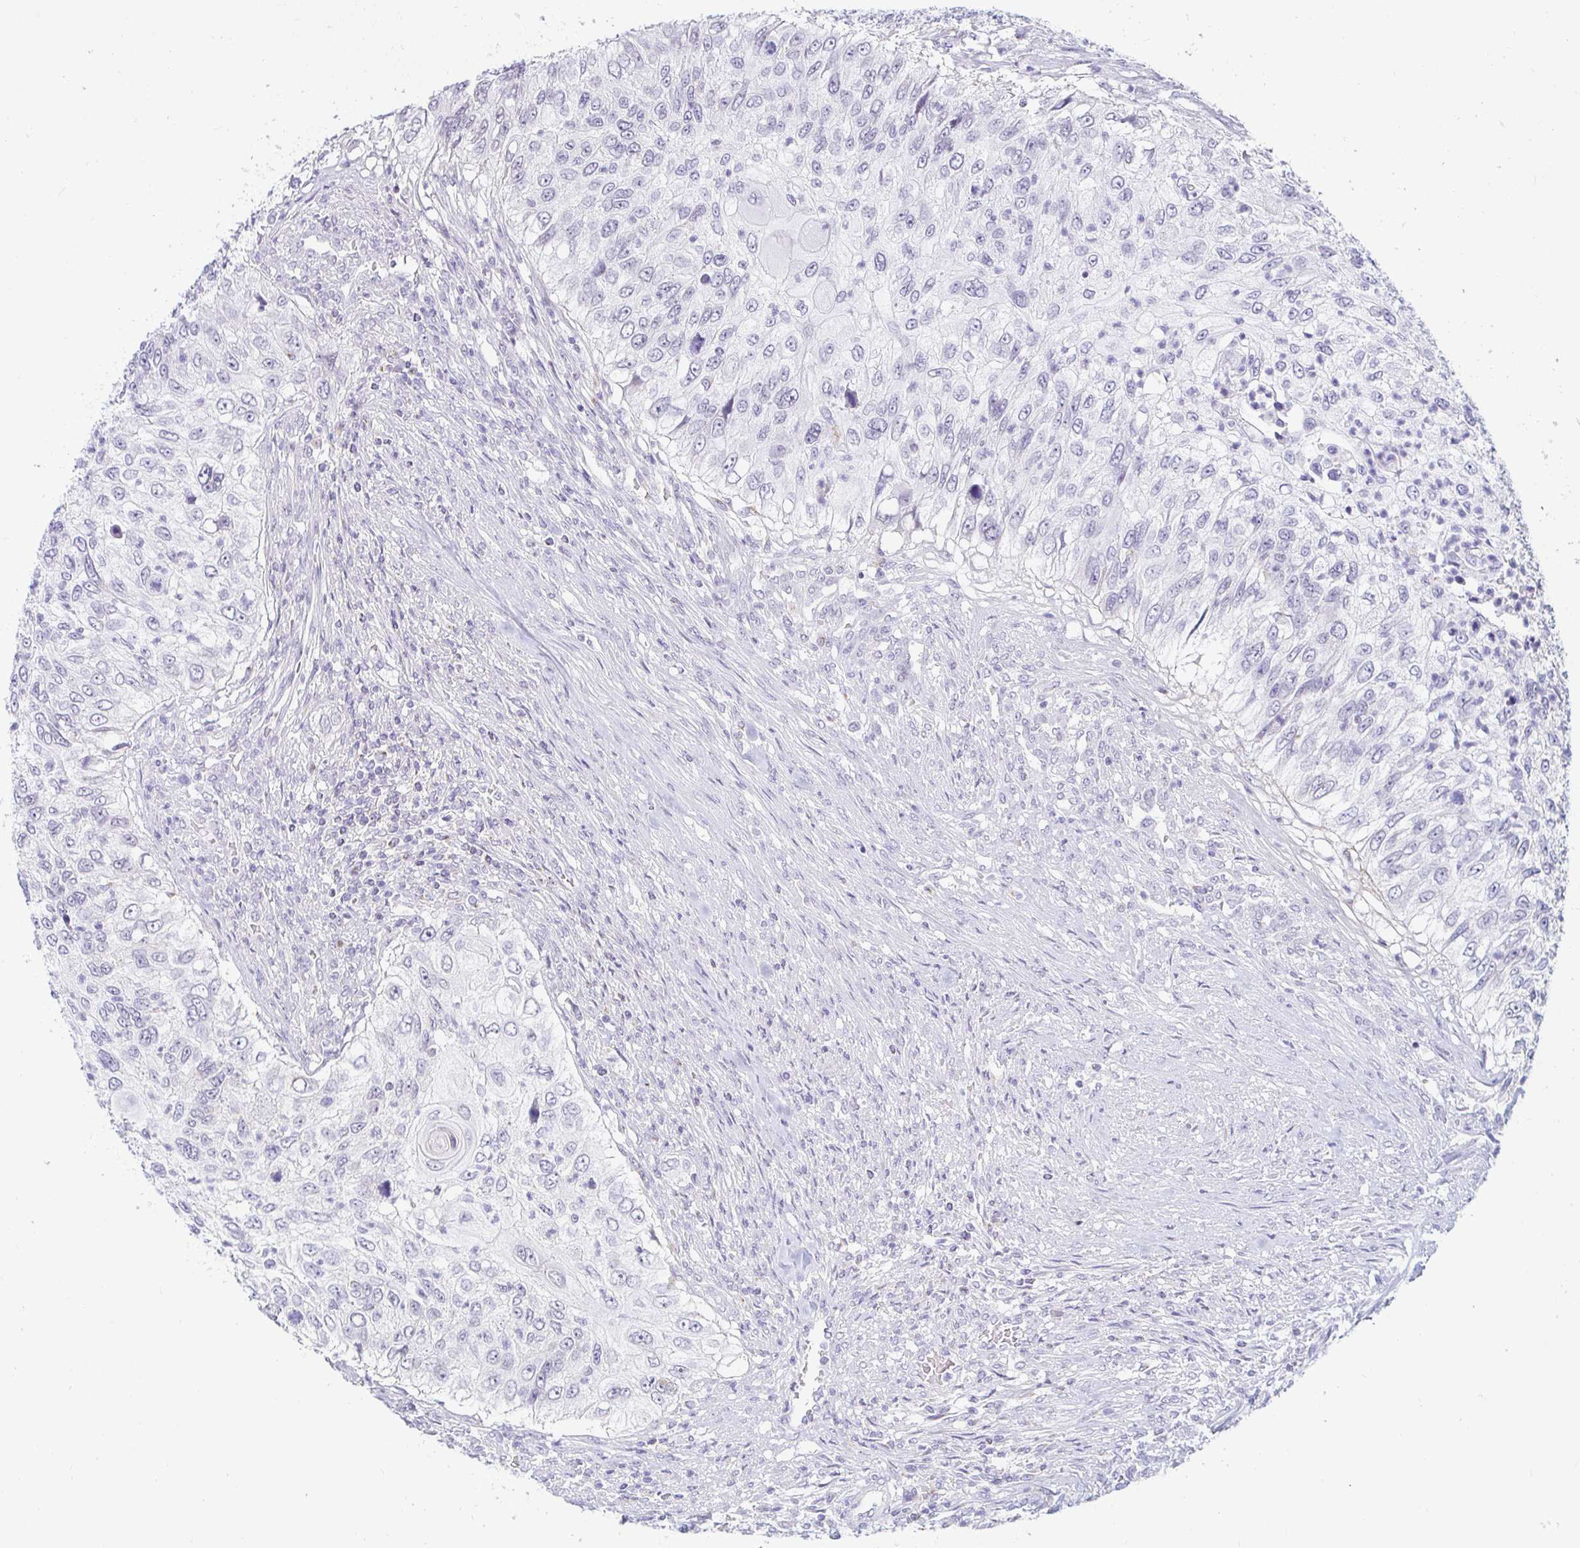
{"staining": {"intensity": "negative", "quantity": "none", "location": "none"}, "tissue": "urothelial cancer", "cell_type": "Tumor cells", "image_type": "cancer", "snomed": [{"axis": "morphology", "description": "Urothelial carcinoma, High grade"}, {"axis": "topography", "description": "Urinary bladder"}], "caption": "IHC histopathology image of neoplastic tissue: high-grade urothelial carcinoma stained with DAB (3,3'-diaminobenzidine) shows no significant protein staining in tumor cells. (DAB (3,3'-diaminobenzidine) IHC, high magnification).", "gene": "OR51D1", "patient": {"sex": "female", "age": 60}}